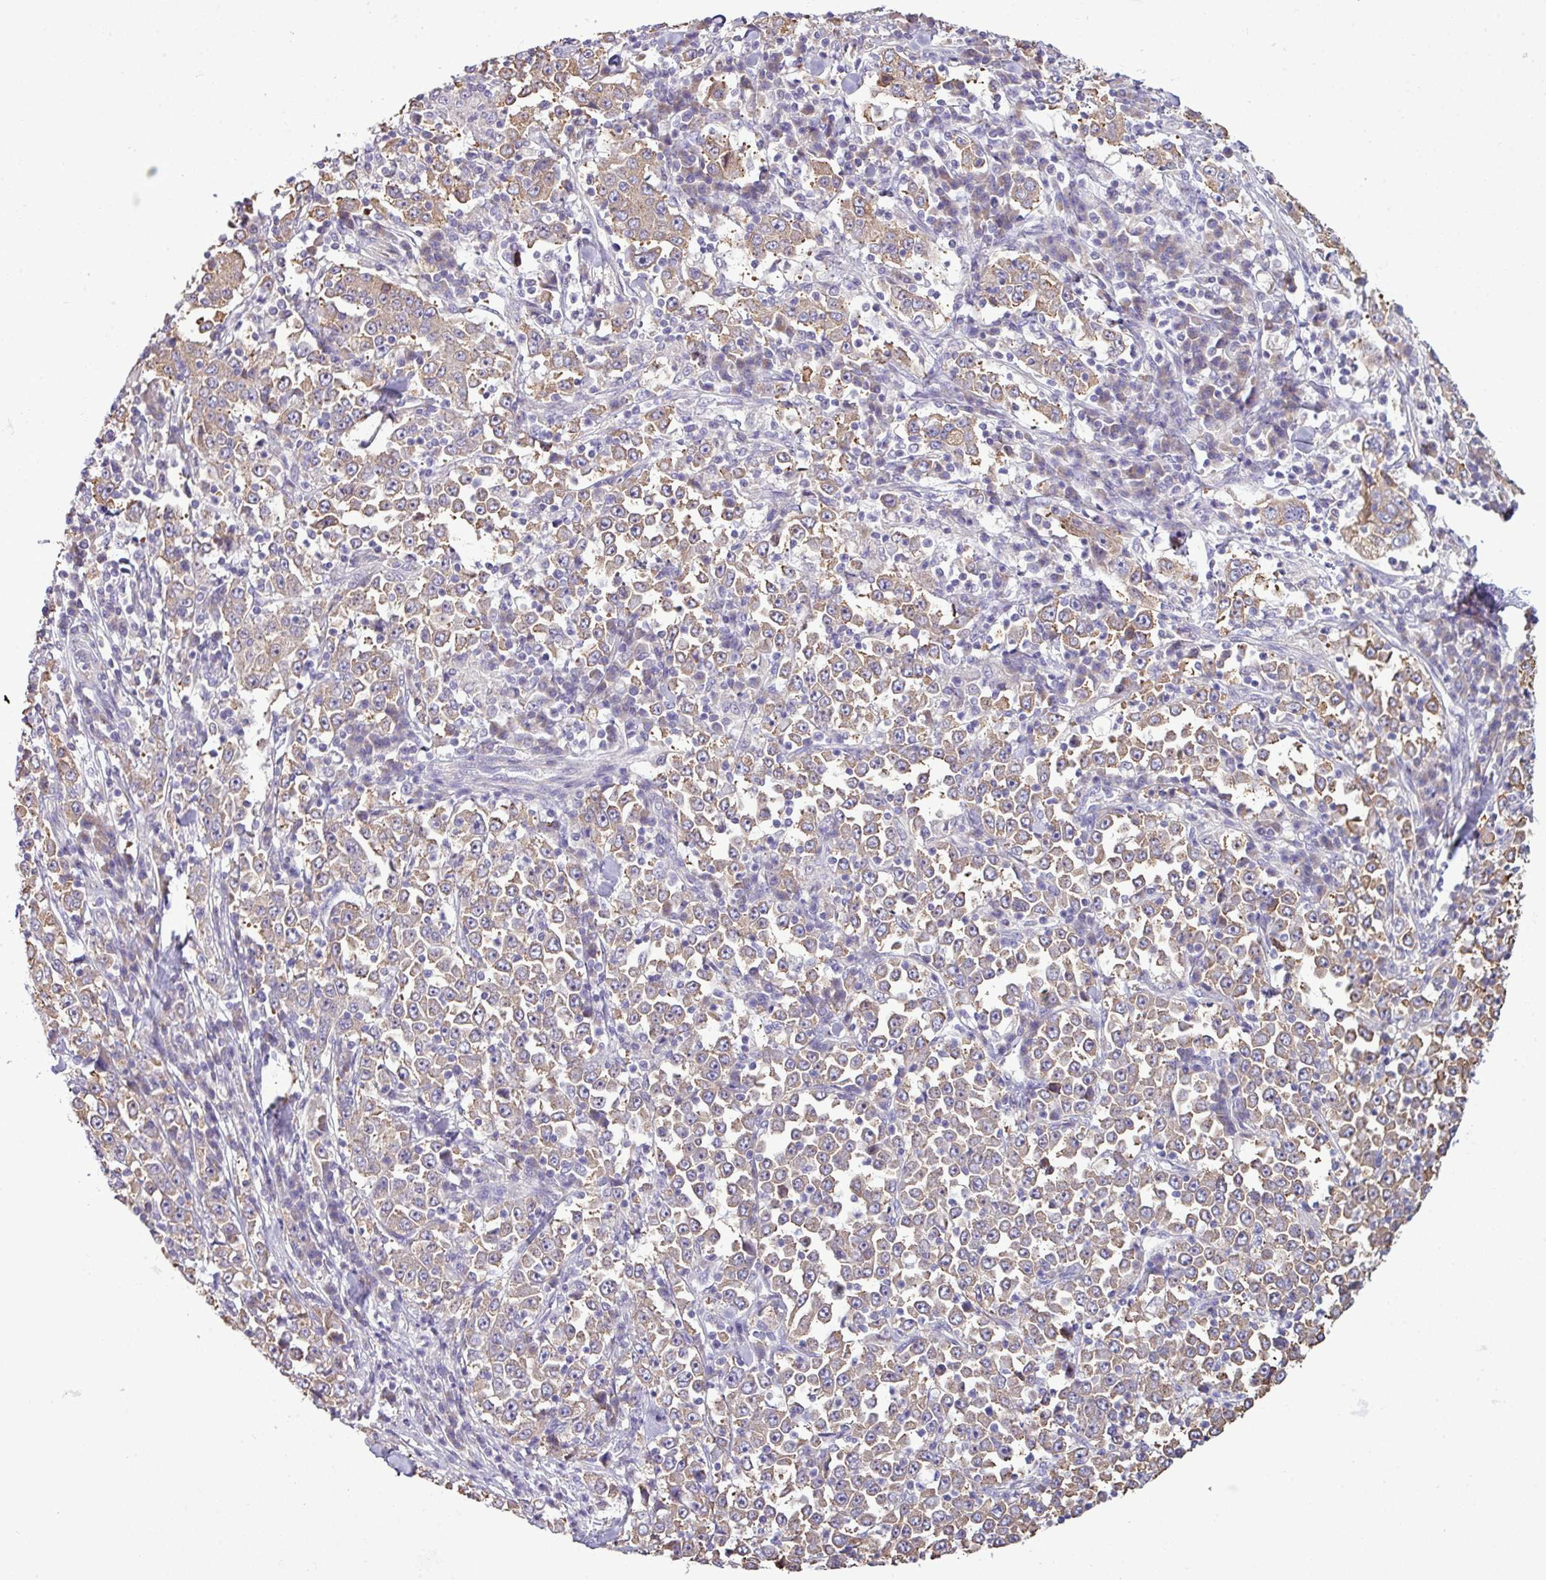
{"staining": {"intensity": "moderate", "quantity": ">75%", "location": "cytoplasmic/membranous"}, "tissue": "stomach cancer", "cell_type": "Tumor cells", "image_type": "cancer", "snomed": [{"axis": "morphology", "description": "Normal tissue, NOS"}, {"axis": "morphology", "description": "Adenocarcinoma, NOS"}, {"axis": "topography", "description": "Stomach, upper"}, {"axis": "topography", "description": "Stomach"}], "caption": "Immunohistochemical staining of human stomach cancer exhibits medium levels of moderate cytoplasmic/membranous protein staining in about >75% of tumor cells. (DAB = brown stain, brightfield microscopy at high magnification).", "gene": "AGAP5", "patient": {"sex": "male", "age": 59}}